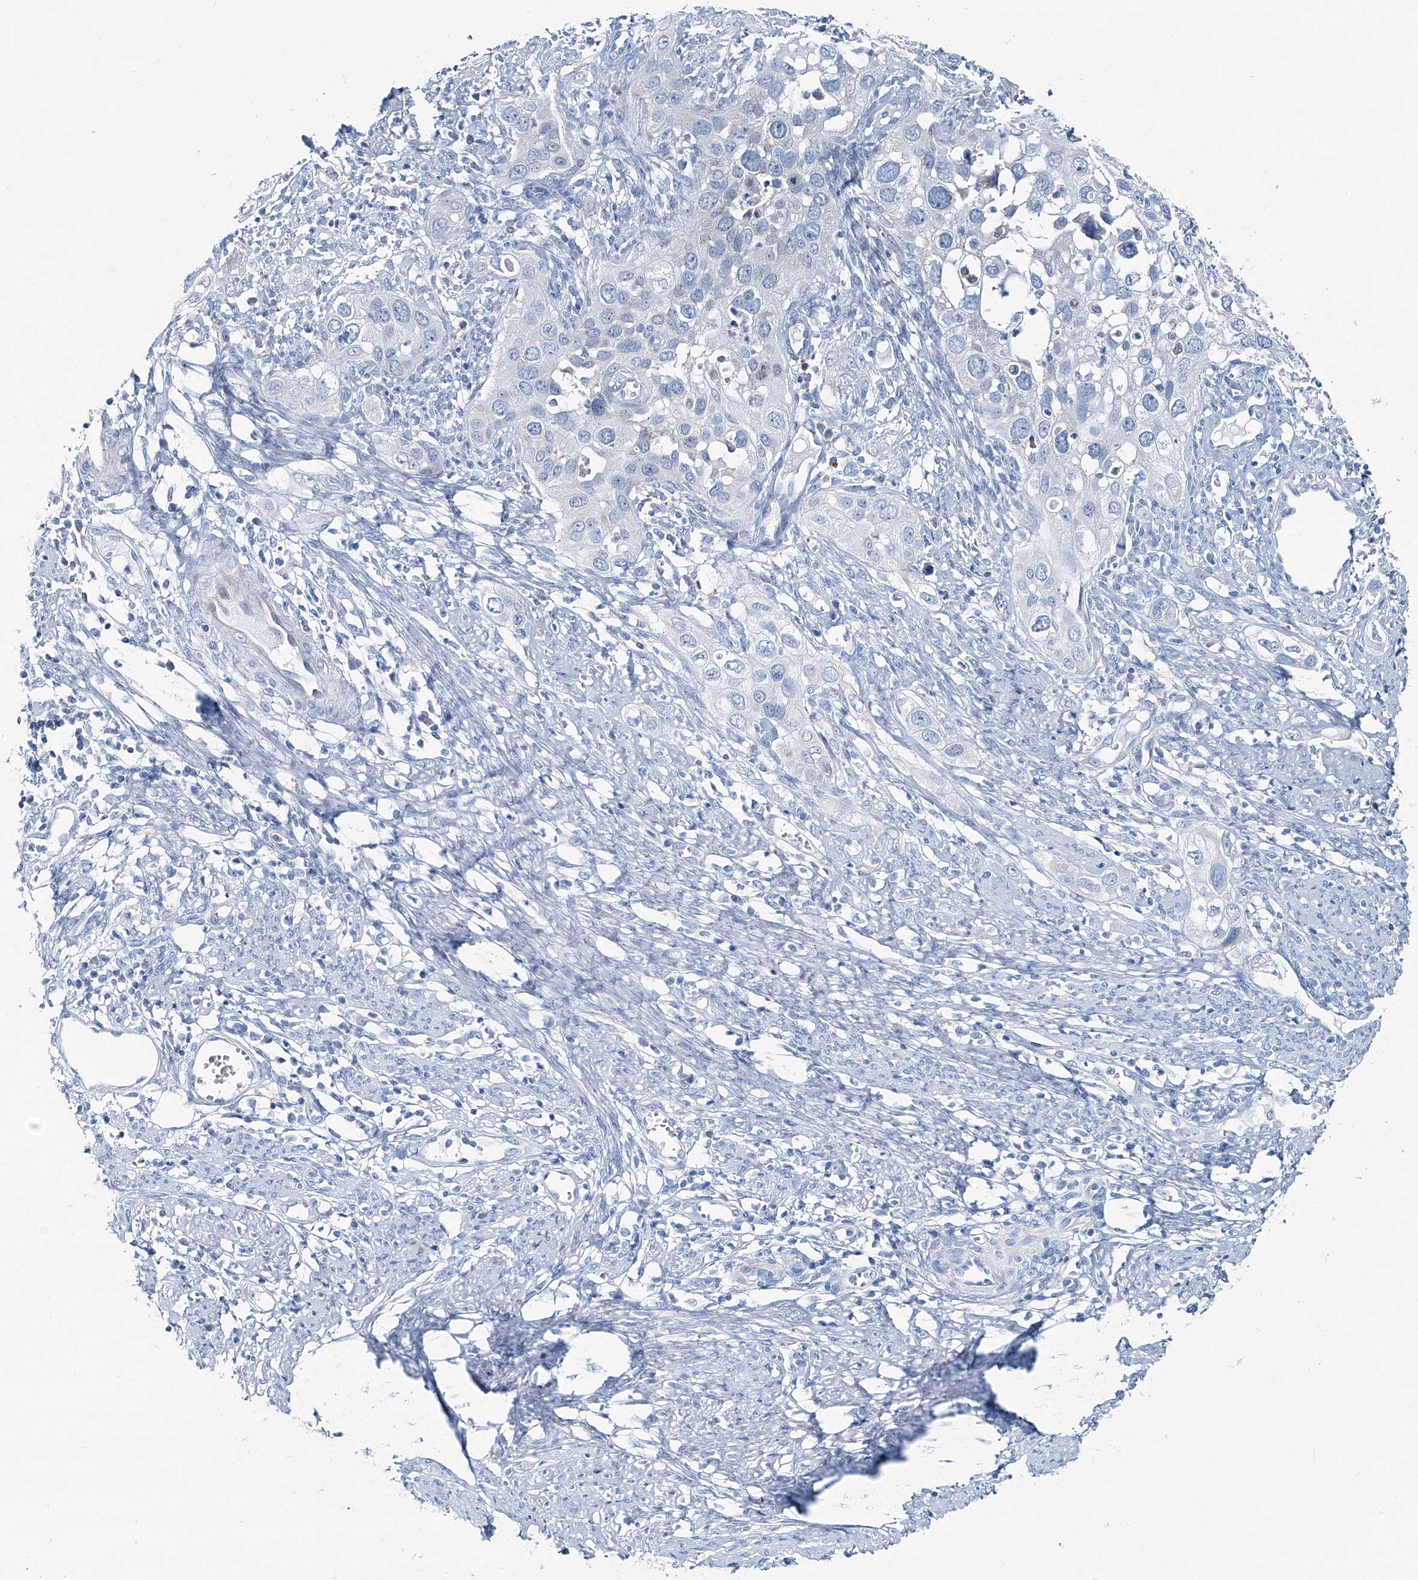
{"staining": {"intensity": "negative", "quantity": "none", "location": "none"}, "tissue": "cervical cancer", "cell_type": "Tumor cells", "image_type": "cancer", "snomed": [{"axis": "morphology", "description": "Squamous cell carcinoma, NOS"}, {"axis": "topography", "description": "Cervix"}], "caption": "Protein analysis of cervical cancer (squamous cell carcinoma) shows no significant staining in tumor cells.", "gene": "GABARAPL2", "patient": {"sex": "female", "age": 34}}